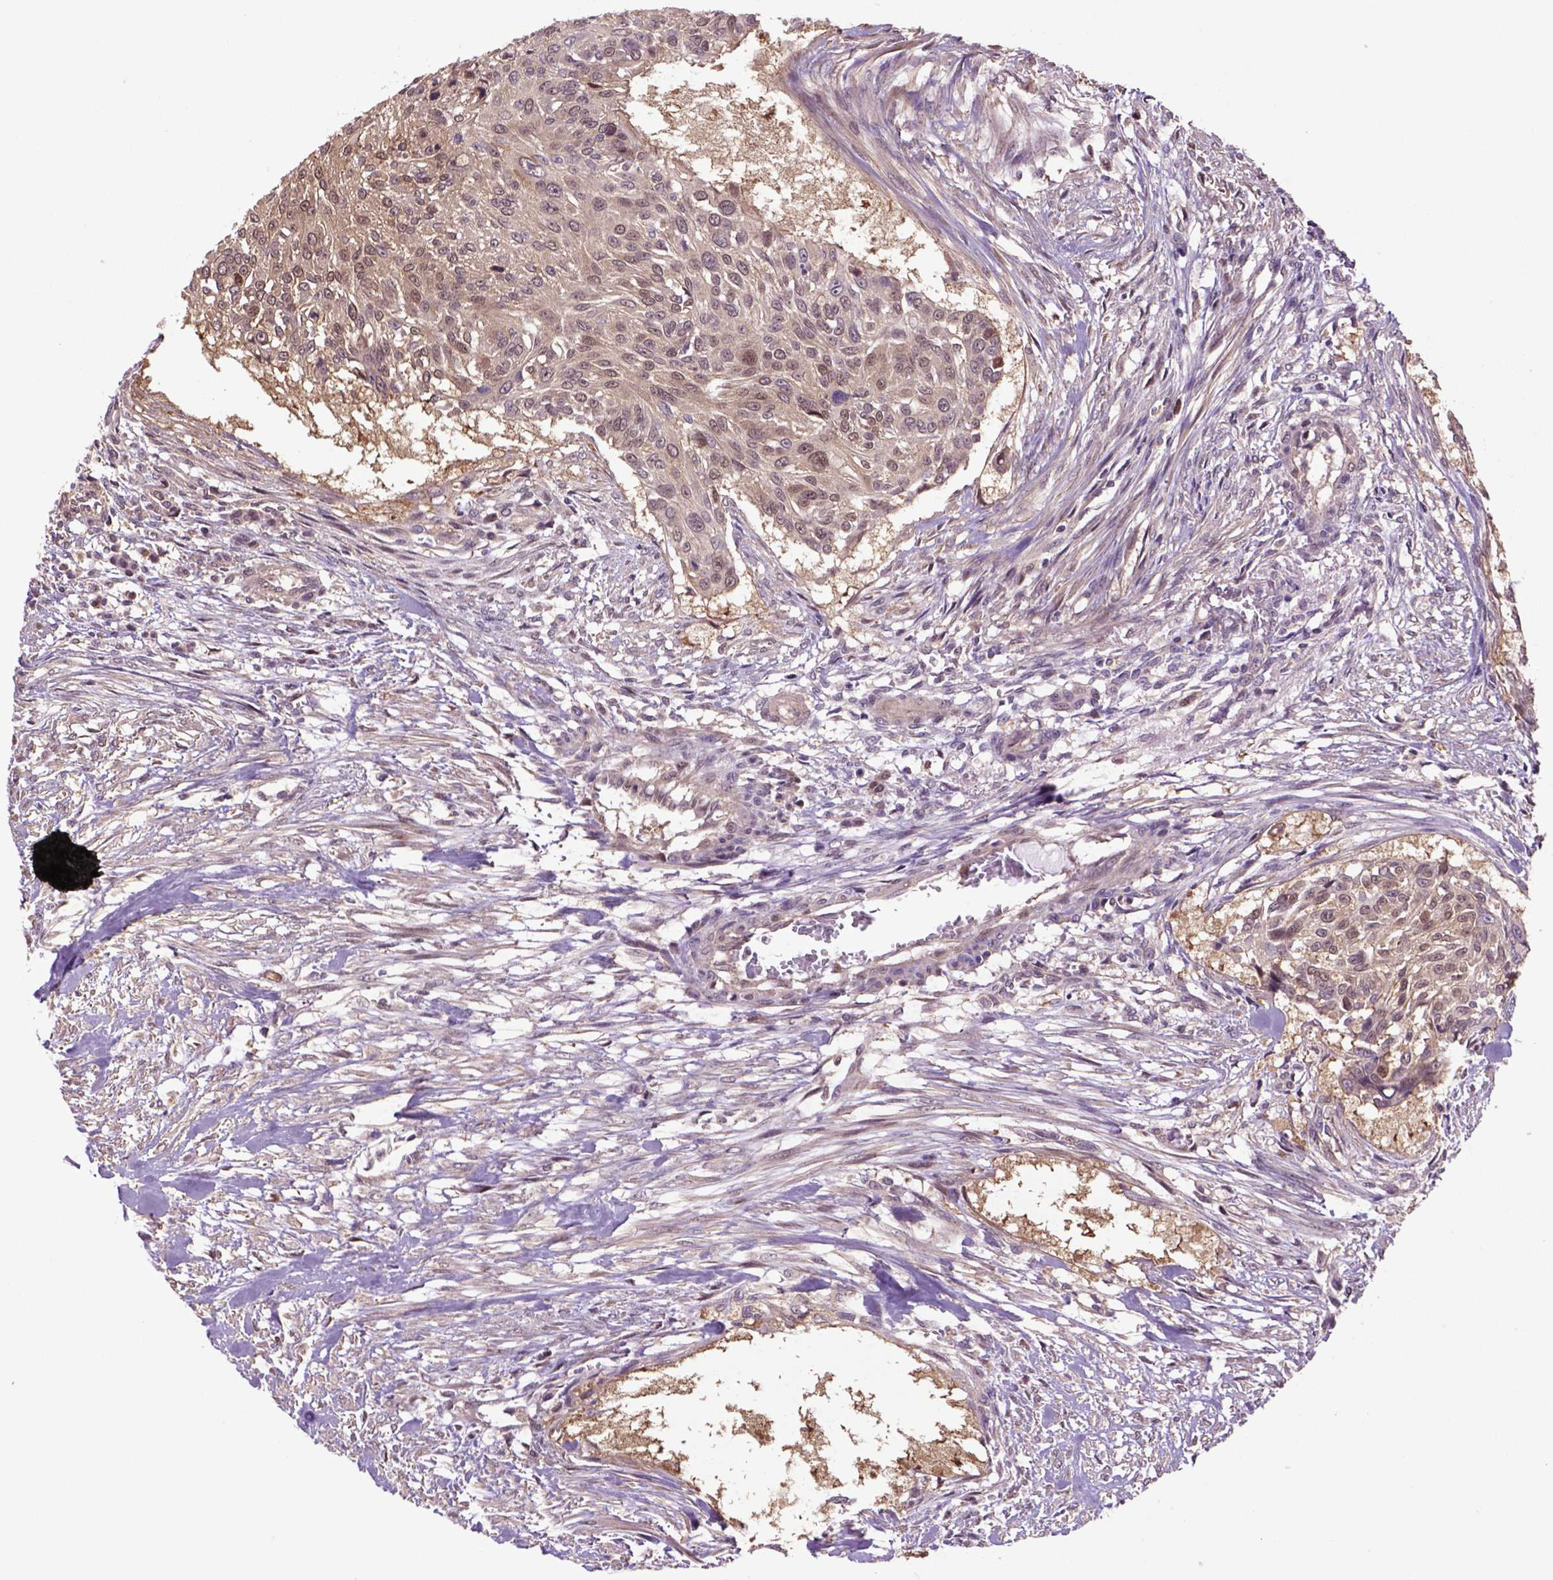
{"staining": {"intensity": "moderate", "quantity": "<25%", "location": "cytoplasmic/membranous,nuclear"}, "tissue": "urothelial cancer", "cell_type": "Tumor cells", "image_type": "cancer", "snomed": [{"axis": "morphology", "description": "Urothelial carcinoma, NOS"}, {"axis": "topography", "description": "Urinary bladder"}], "caption": "This photomicrograph displays immunohistochemistry (IHC) staining of human transitional cell carcinoma, with low moderate cytoplasmic/membranous and nuclear expression in about <25% of tumor cells.", "gene": "HSPBP1", "patient": {"sex": "male", "age": 55}}